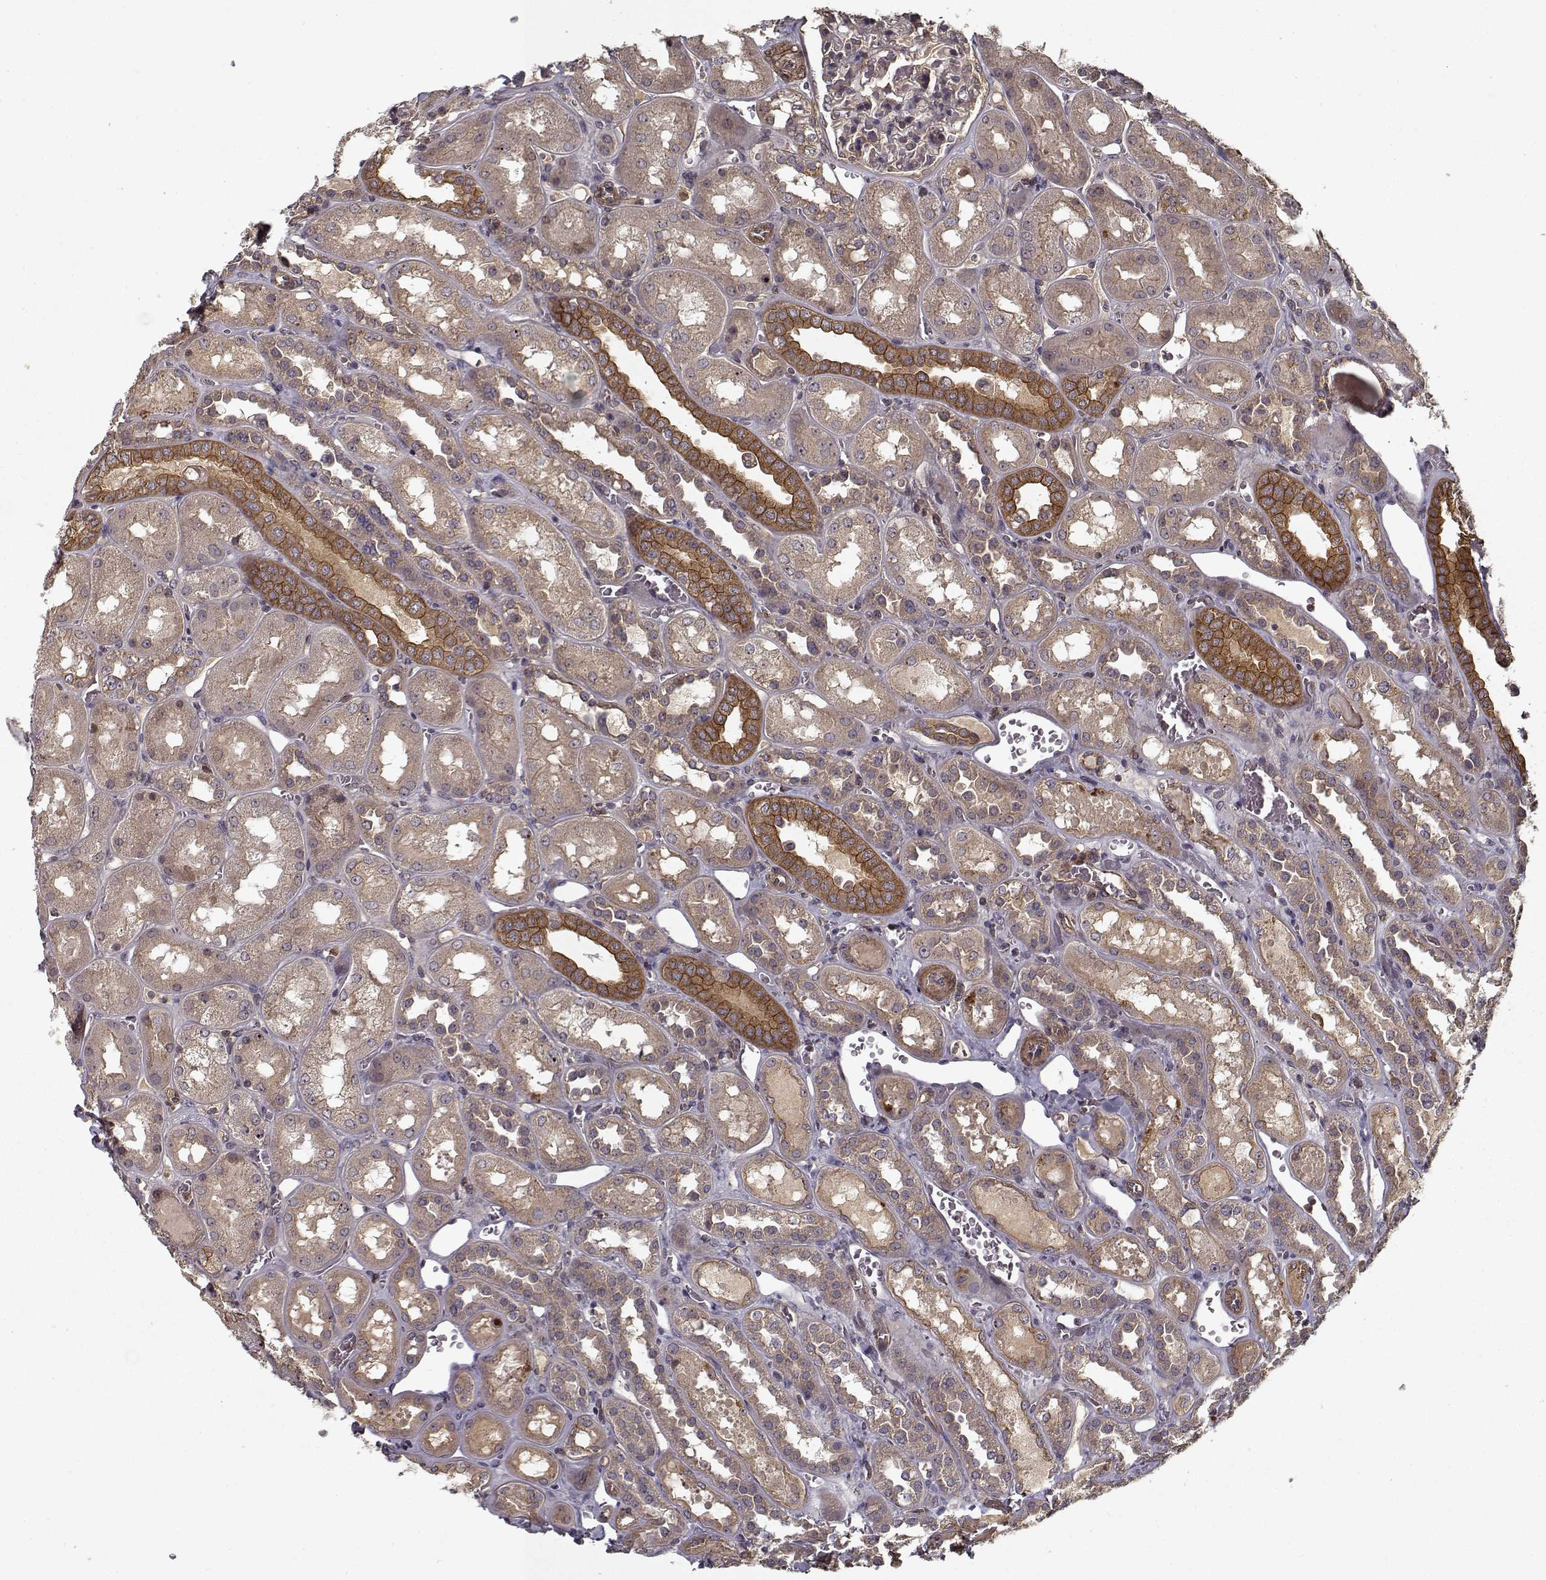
{"staining": {"intensity": "weak", "quantity": ">75%", "location": "cytoplasmic/membranous"}, "tissue": "kidney", "cell_type": "Cells in glomeruli", "image_type": "normal", "snomed": [{"axis": "morphology", "description": "Normal tissue, NOS"}, {"axis": "topography", "description": "Kidney"}], "caption": "Protein expression analysis of unremarkable kidney displays weak cytoplasmic/membranous staining in about >75% of cells in glomeruli. The staining was performed using DAB (3,3'-diaminobenzidine), with brown indicating positive protein expression. Nuclei are stained blue with hematoxylin.", "gene": "PPP1R12A", "patient": {"sex": "male", "age": 73}}